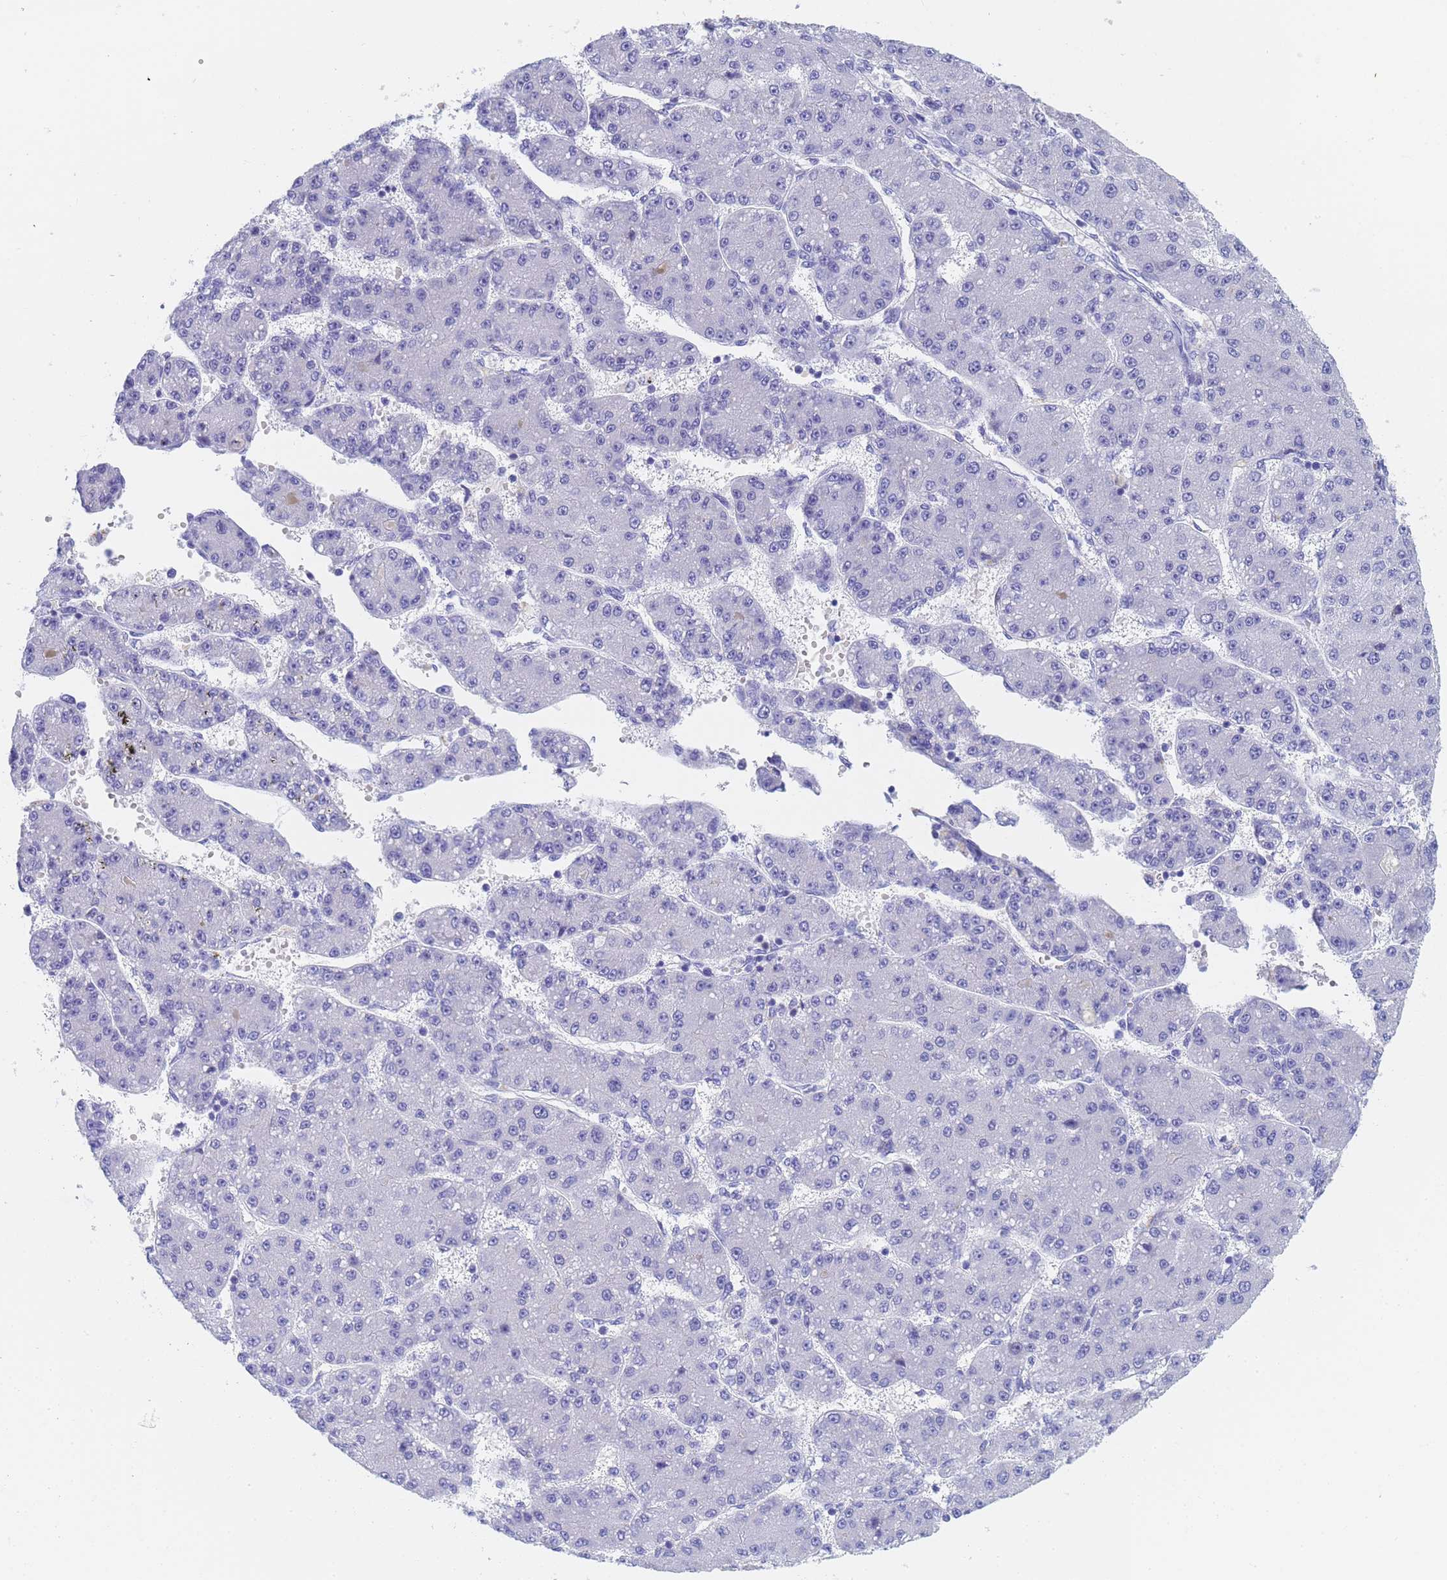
{"staining": {"intensity": "negative", "quantity": "none", "location": "none"}, "tissue": "liver cancer", "cell_type": "Tumor cells", "image_type": "cancer", "snomed": [{"axis": "morphology", "description": "Carcinoma, Hepatocellular, NOS"}, {"axis": "topography", "description": "Liver"}], "caption": "Human liver cancer stained for a protein using IHC demonstrates no expression in tumor cells.", "gene": "STATH", "patient": {"sex": "male", "age": 67}}